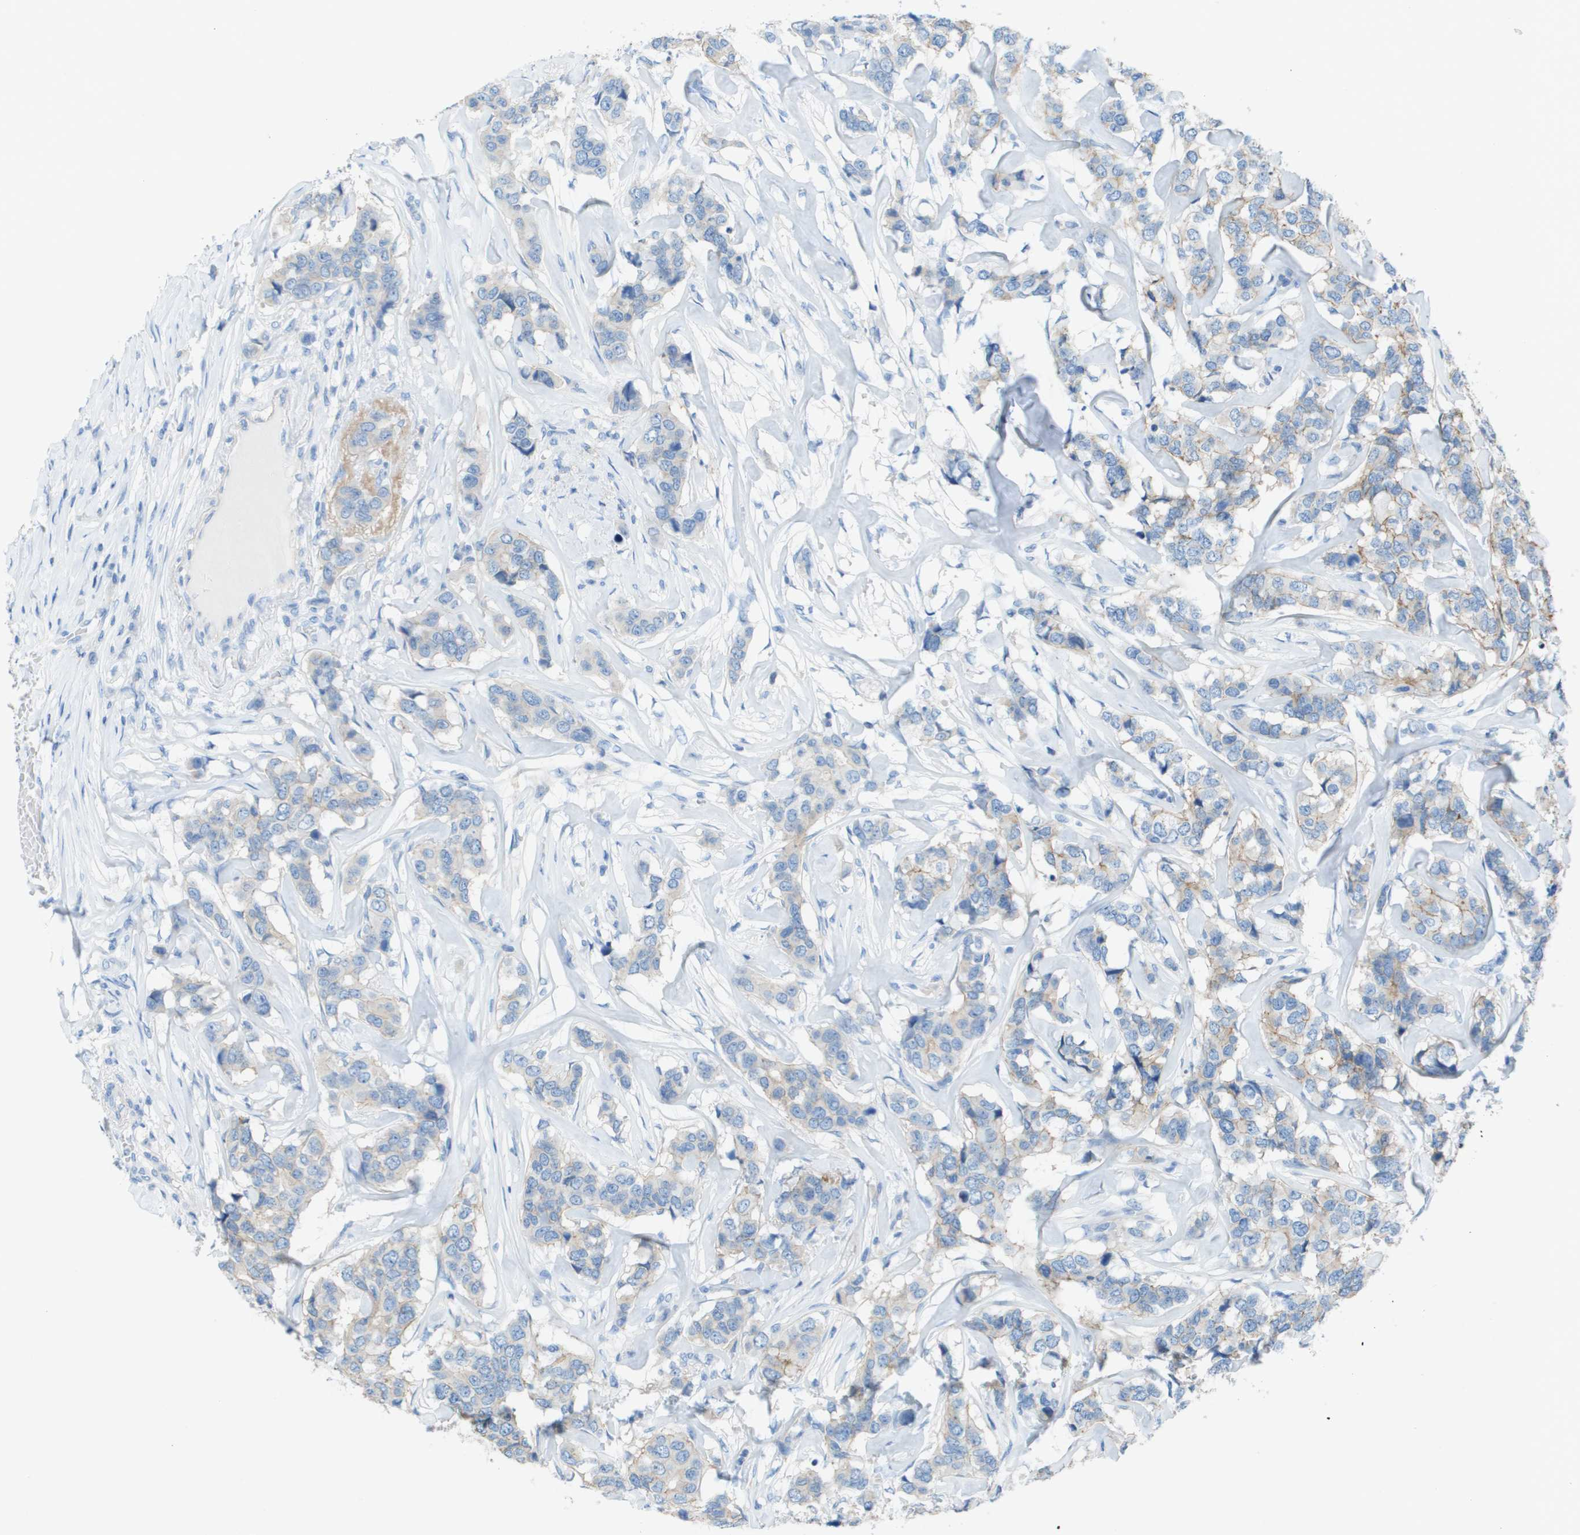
{"staining": {"intensity": "weak", "quantity": "<25%", "location": "cytoplasmic/membranous"}, "tissue": "breast cancer", "cell_type": "Tumor cells", "image_type": "cancer", "snomed": [{"axis": "morphology", "description": "Lobular carcinoma"}, {"axis": "topography", "description": "Breast"}], "caption": "Tumor cells show no significant protein staining in breast cancer. The staining was performed using DAB to visualize the protein expression in brown, while the nuclei were stained in blue with hematoxylin (Magnification: 20x).", "gene": "CD46", "patient": {"sex": "female", "age": 59}}